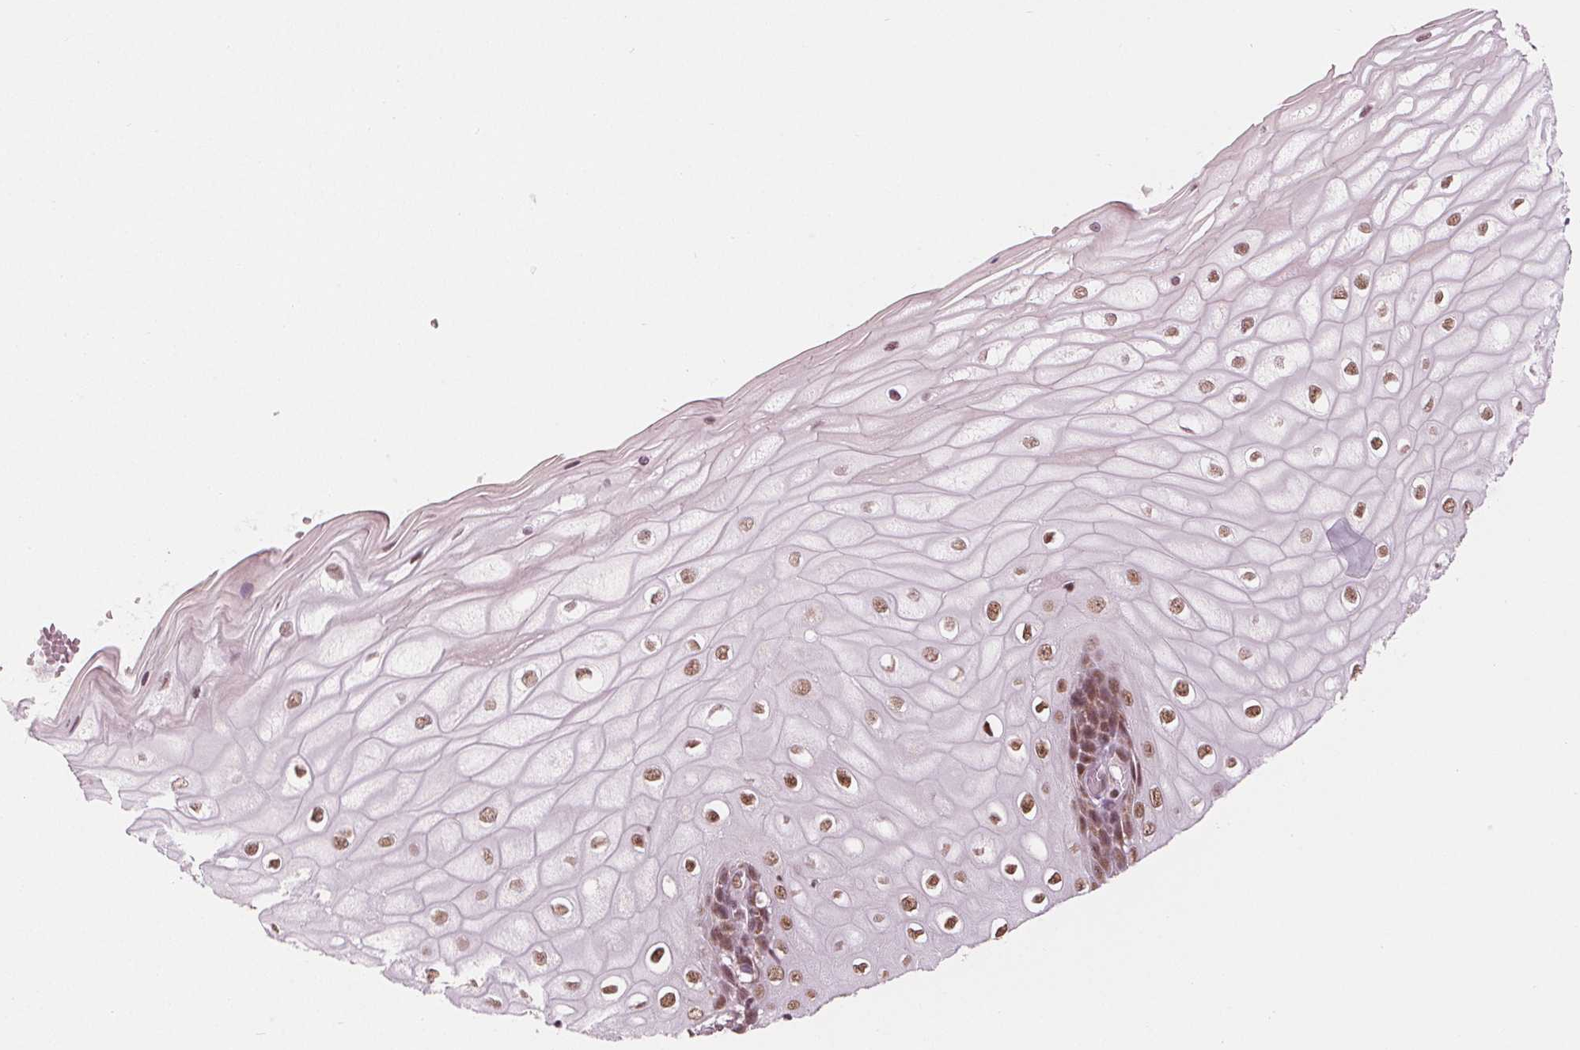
{"staining": {"intensity": "moderate", "quantity": ">75%", "location": "nuclear"}, "tissue": "cervix", "cell_type": "Glandular cells", "image_type": "normal", "snomed": [{"axis": "morphology", "description": "Normal tissue, NOS"}, {"axis": "topography", "description": "Cervix"}], "caption": "Human cervix stained with a protein marker demonstrates moderate staining in glandular cells.", "gene": "DPM2", "patient": {"sex": "female", "age": 37}}